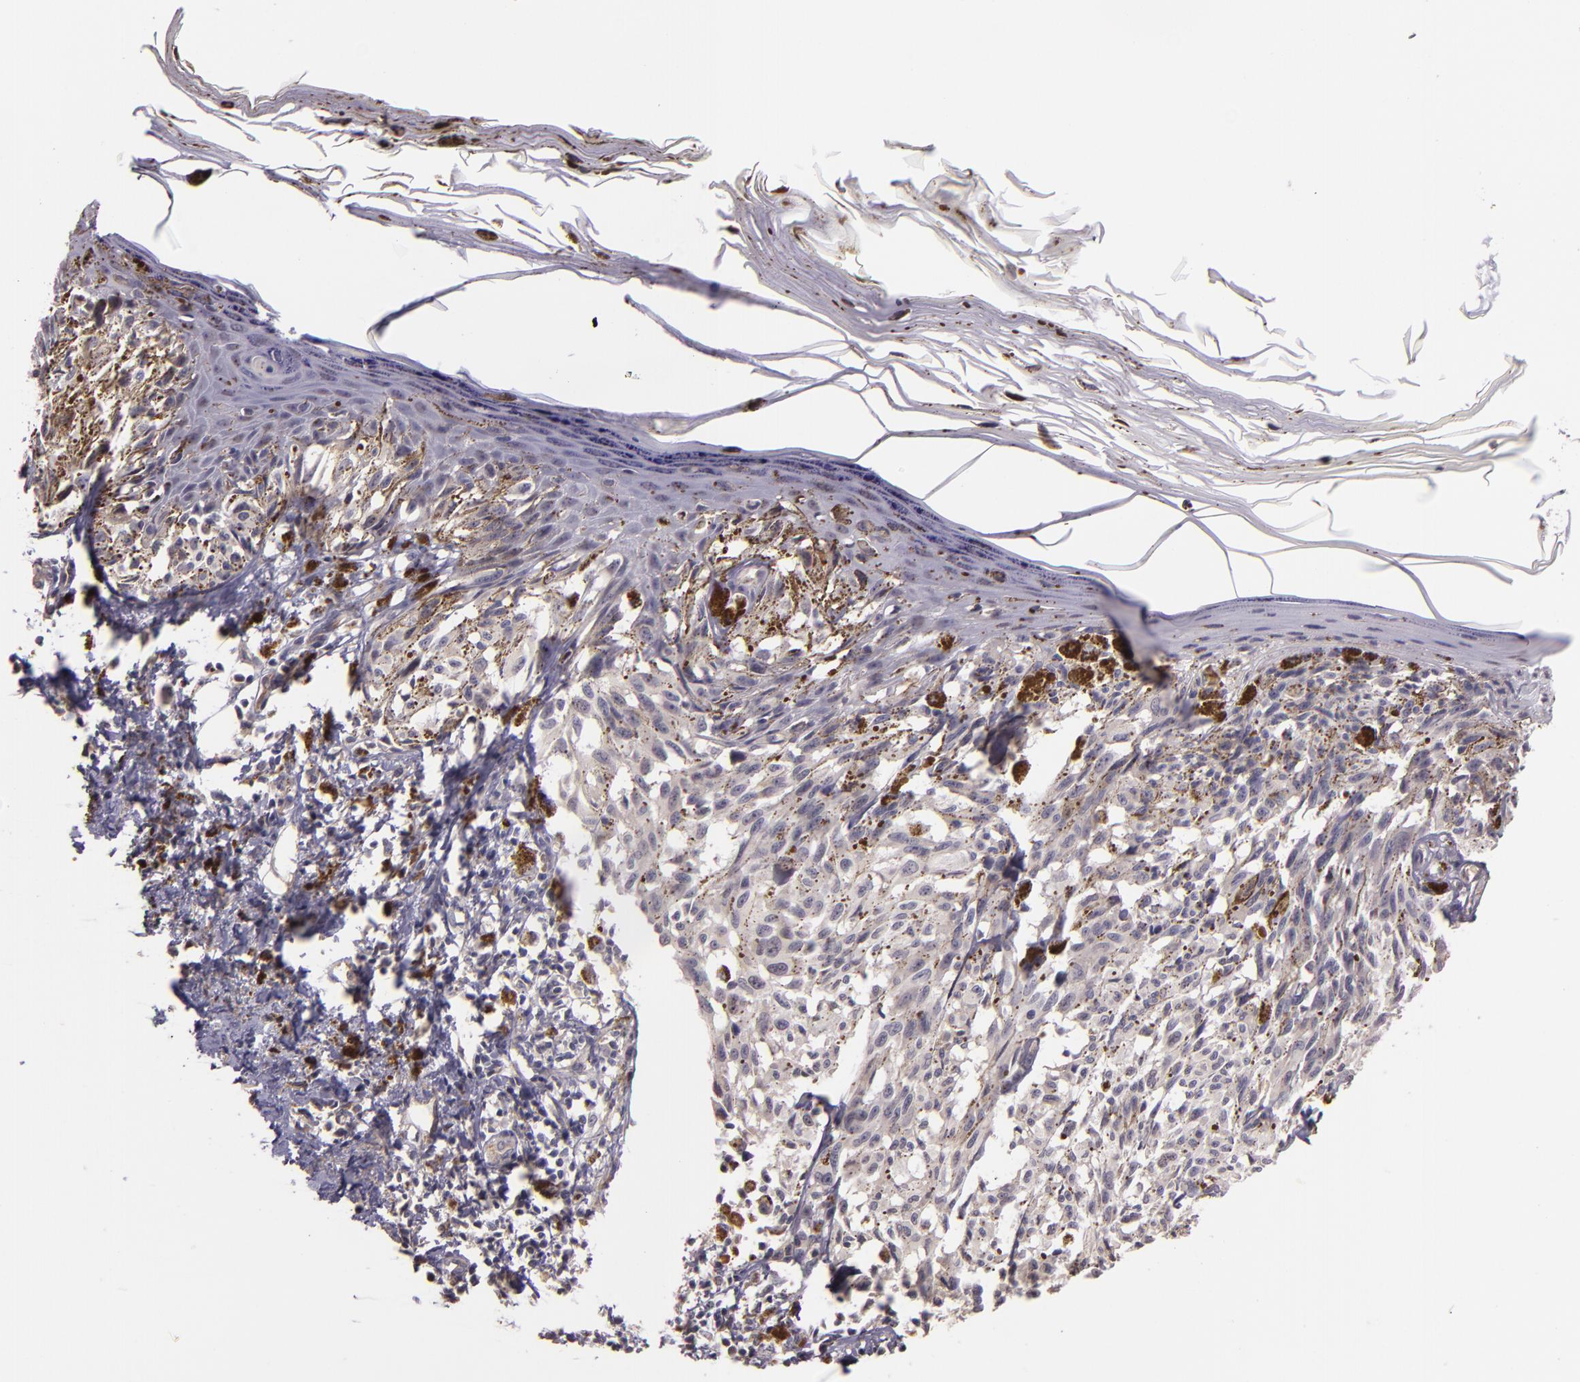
{"staining": {"intensity": "negative", "quantity": "none", "location": "none"}, "tissue": "melanoma", "cell_type": "Tumor cells", "image_type": "cancer", "snomed": [{"axis": "morphology", "description": "Malignant melanoma, NOS"}, {"axis": "topography", "description": "Skin"}], "caption": "The photomicrograph exhibits no staining of tumor cells in malignant melanoma.", "gene": "SYTL4", "patient": {"sex": "female", "age": 72}}